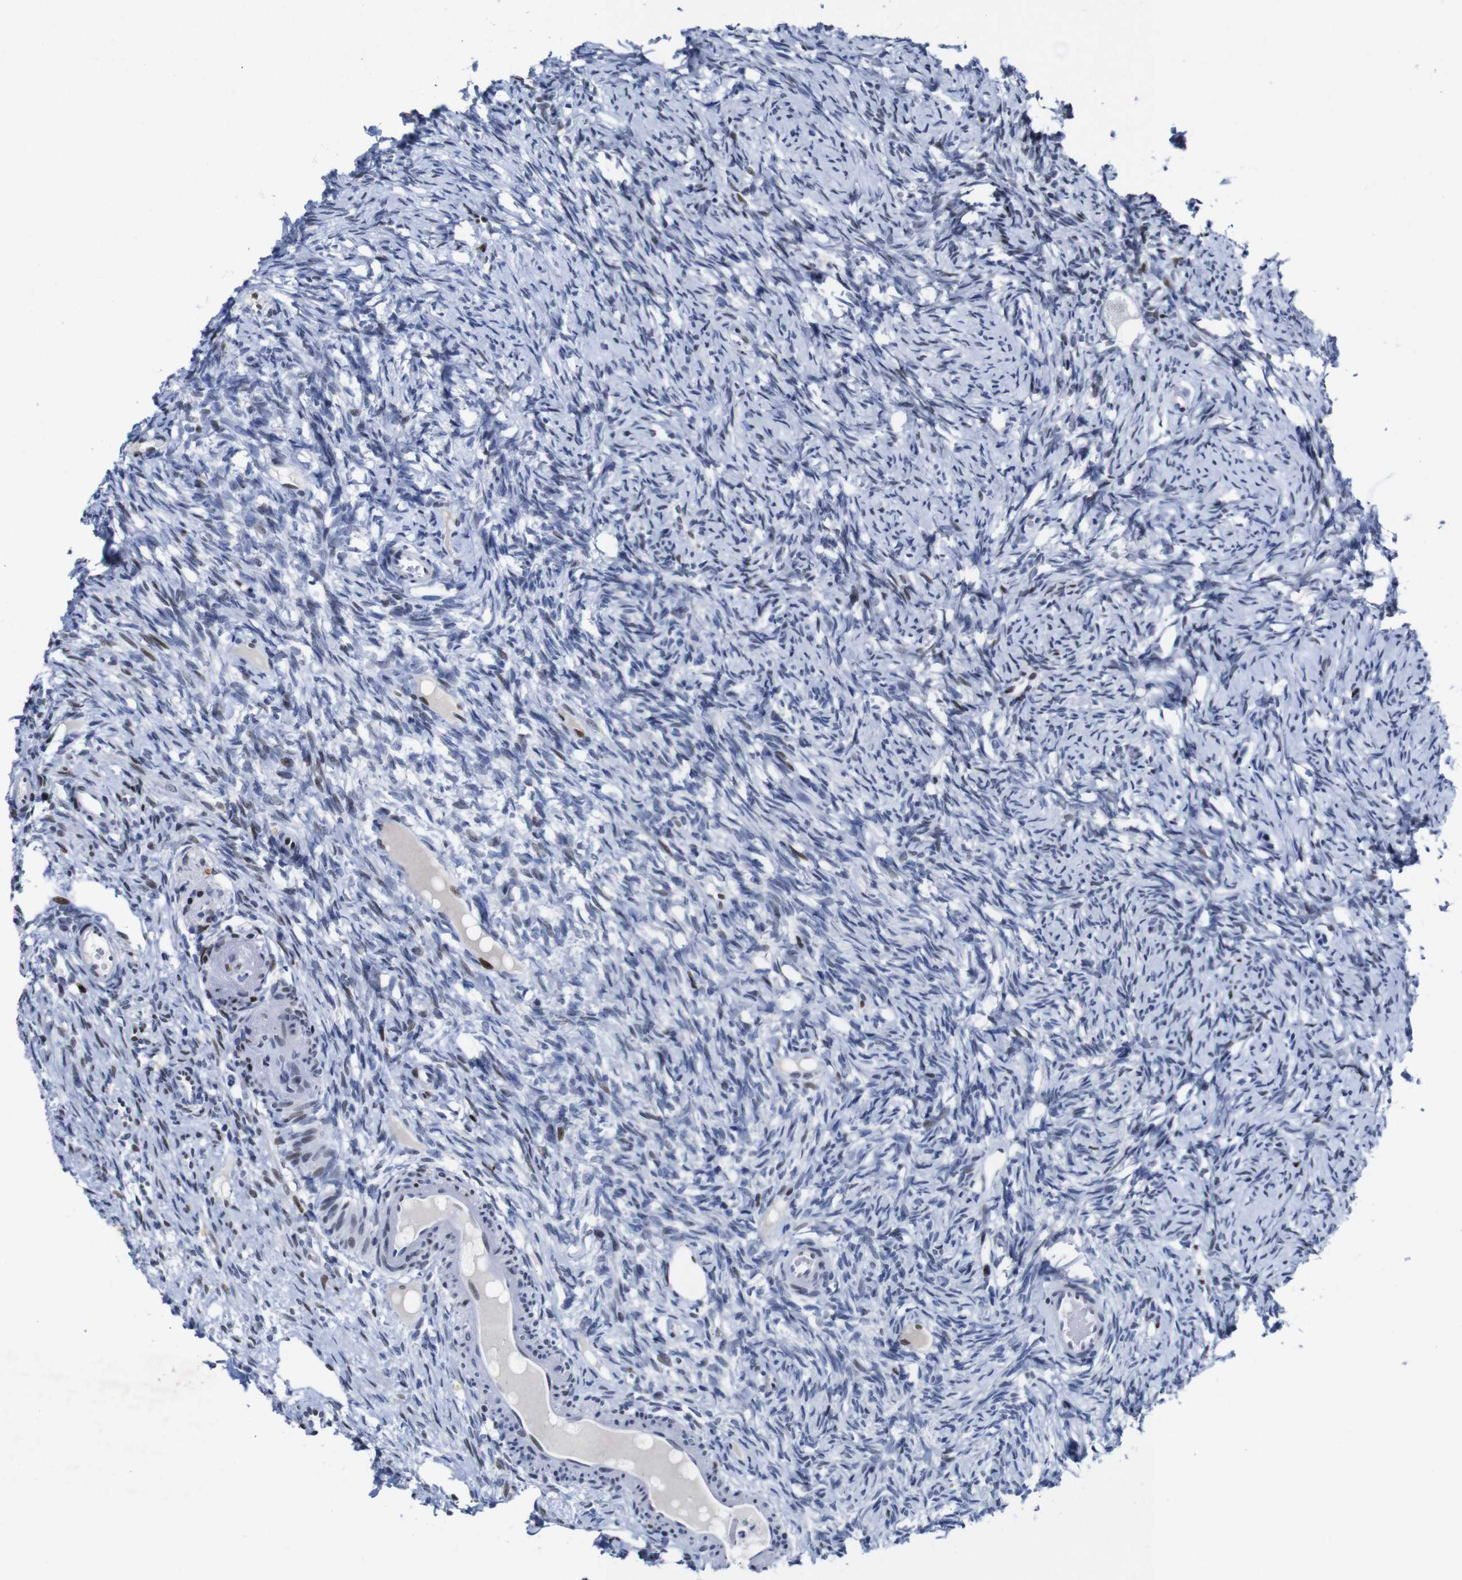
{"staining": {"intensity": "moderate", "quantity": "<25%", "location": "nuclear"}, "tissue": "ovary", "cell_type": "Ovarian stroma cells", "image_type": "normal", "snomed": [{"axis": "morphology", "description": "Normal tissue, NOS"}, {"axis": "topography", "description": "Ovary"}], "caption": "Ovary stained for a protein (brown) shows moderate nuclear positive positivity in approximately <25% of ovarian stroma cells.", "gene": "FOSL2", "patient": {"sex": "female", "age": 33}}